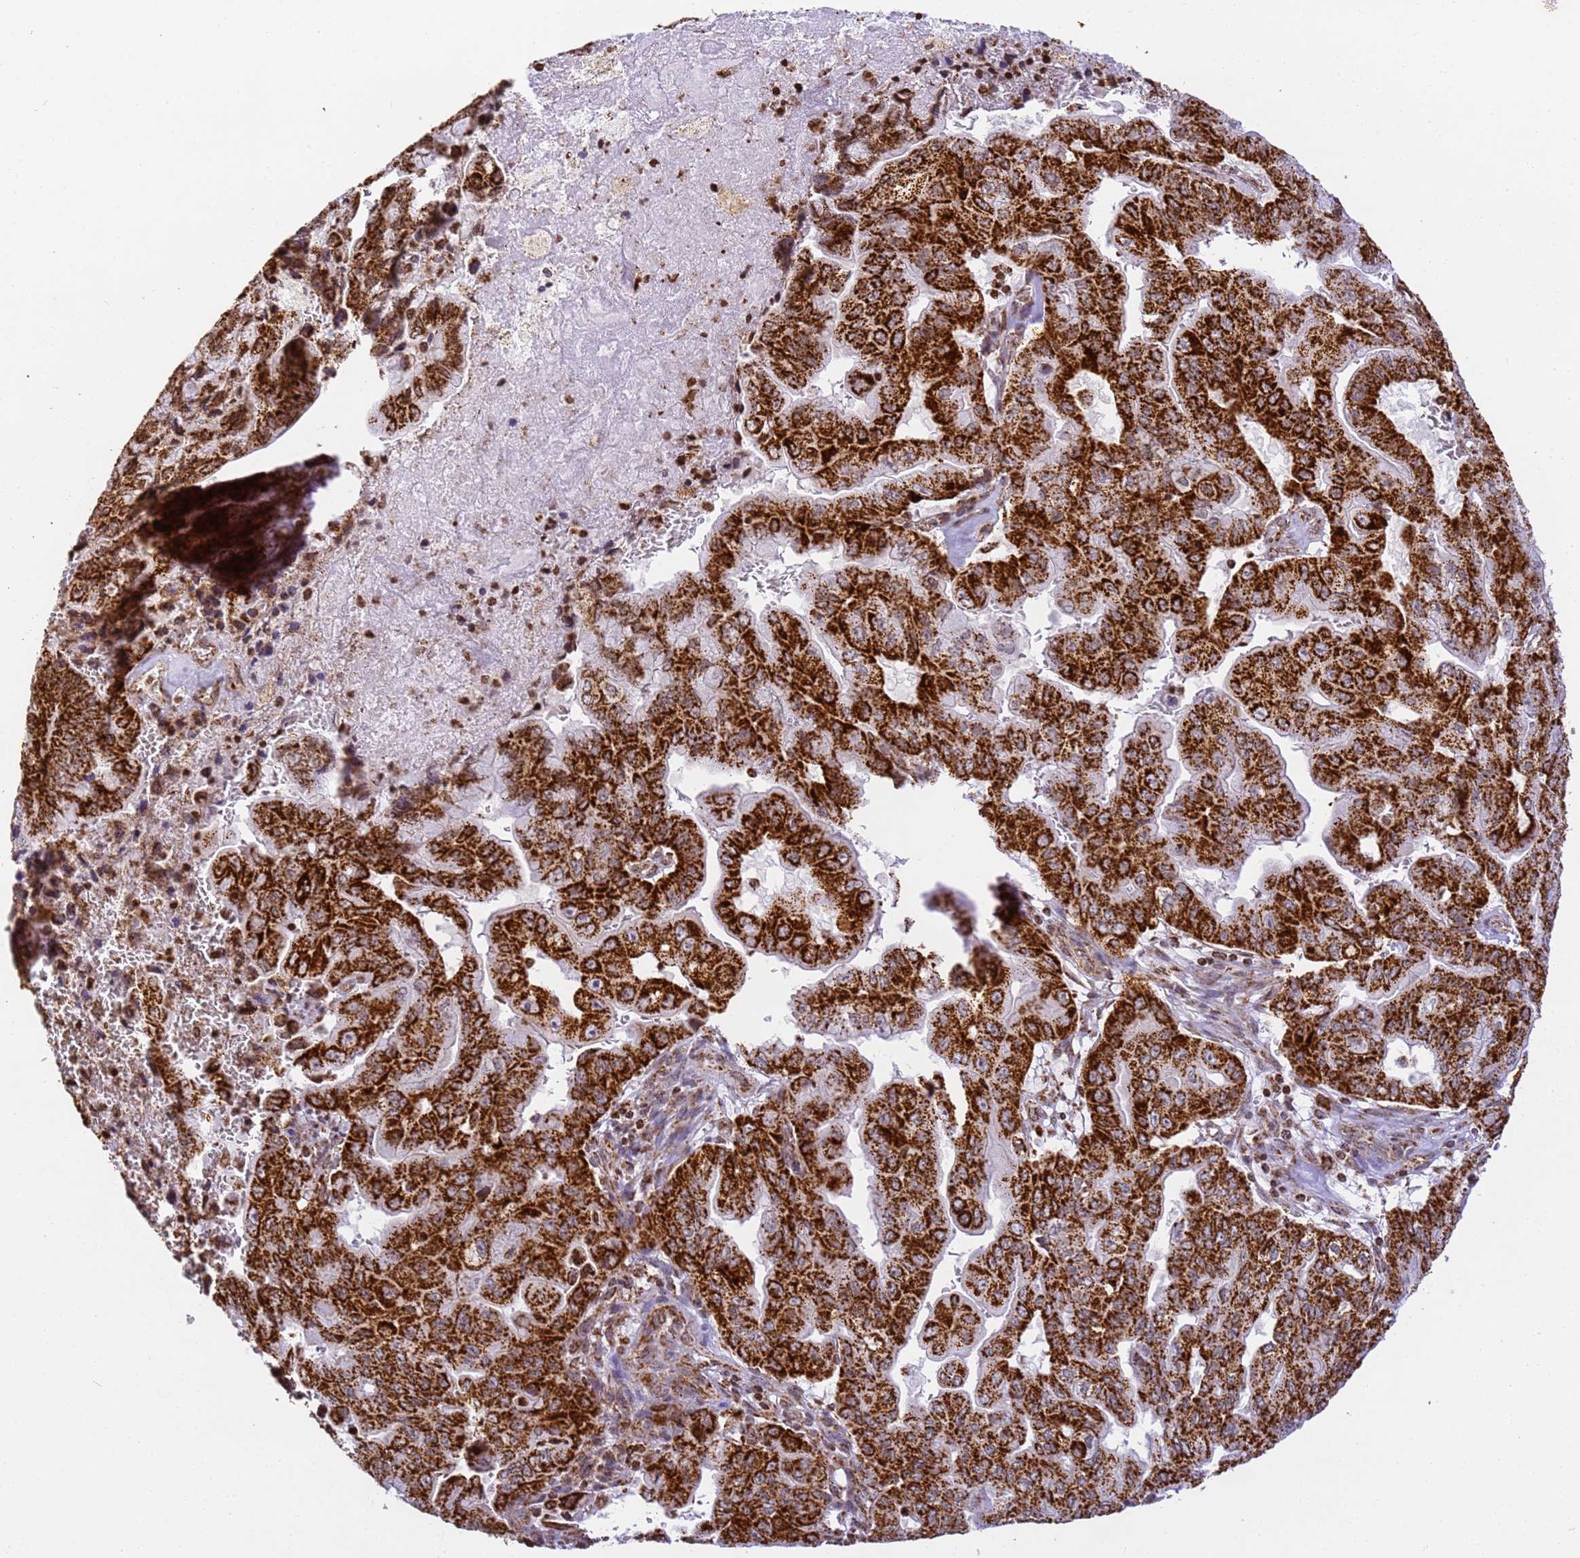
{"staining": {"intensity": "strong", "quantity": ">75%", "location": "cytoplasmic/membranous"}, "tissue": "pancreatic cancer", "cell_type": "Tumor cells", "image_type": "cancer", "snomed": [{"axis": "morphology", "description": "Adenocarcinoma, NOS"}, {"axis": "topography", "description": "Pancreas"}], "caption": "Immunohistochemistry micrograph of neoplastic tissue: human pancreatic cancer stained using IHC shows high levels of strong protein expression localized specifically in the cytoplasmic/membranous of tumor cells, appearing as a cytoplasmic/membranous brown color.", "gene": "HSPE1", "patient": {"sex": "male", "age": 51}}